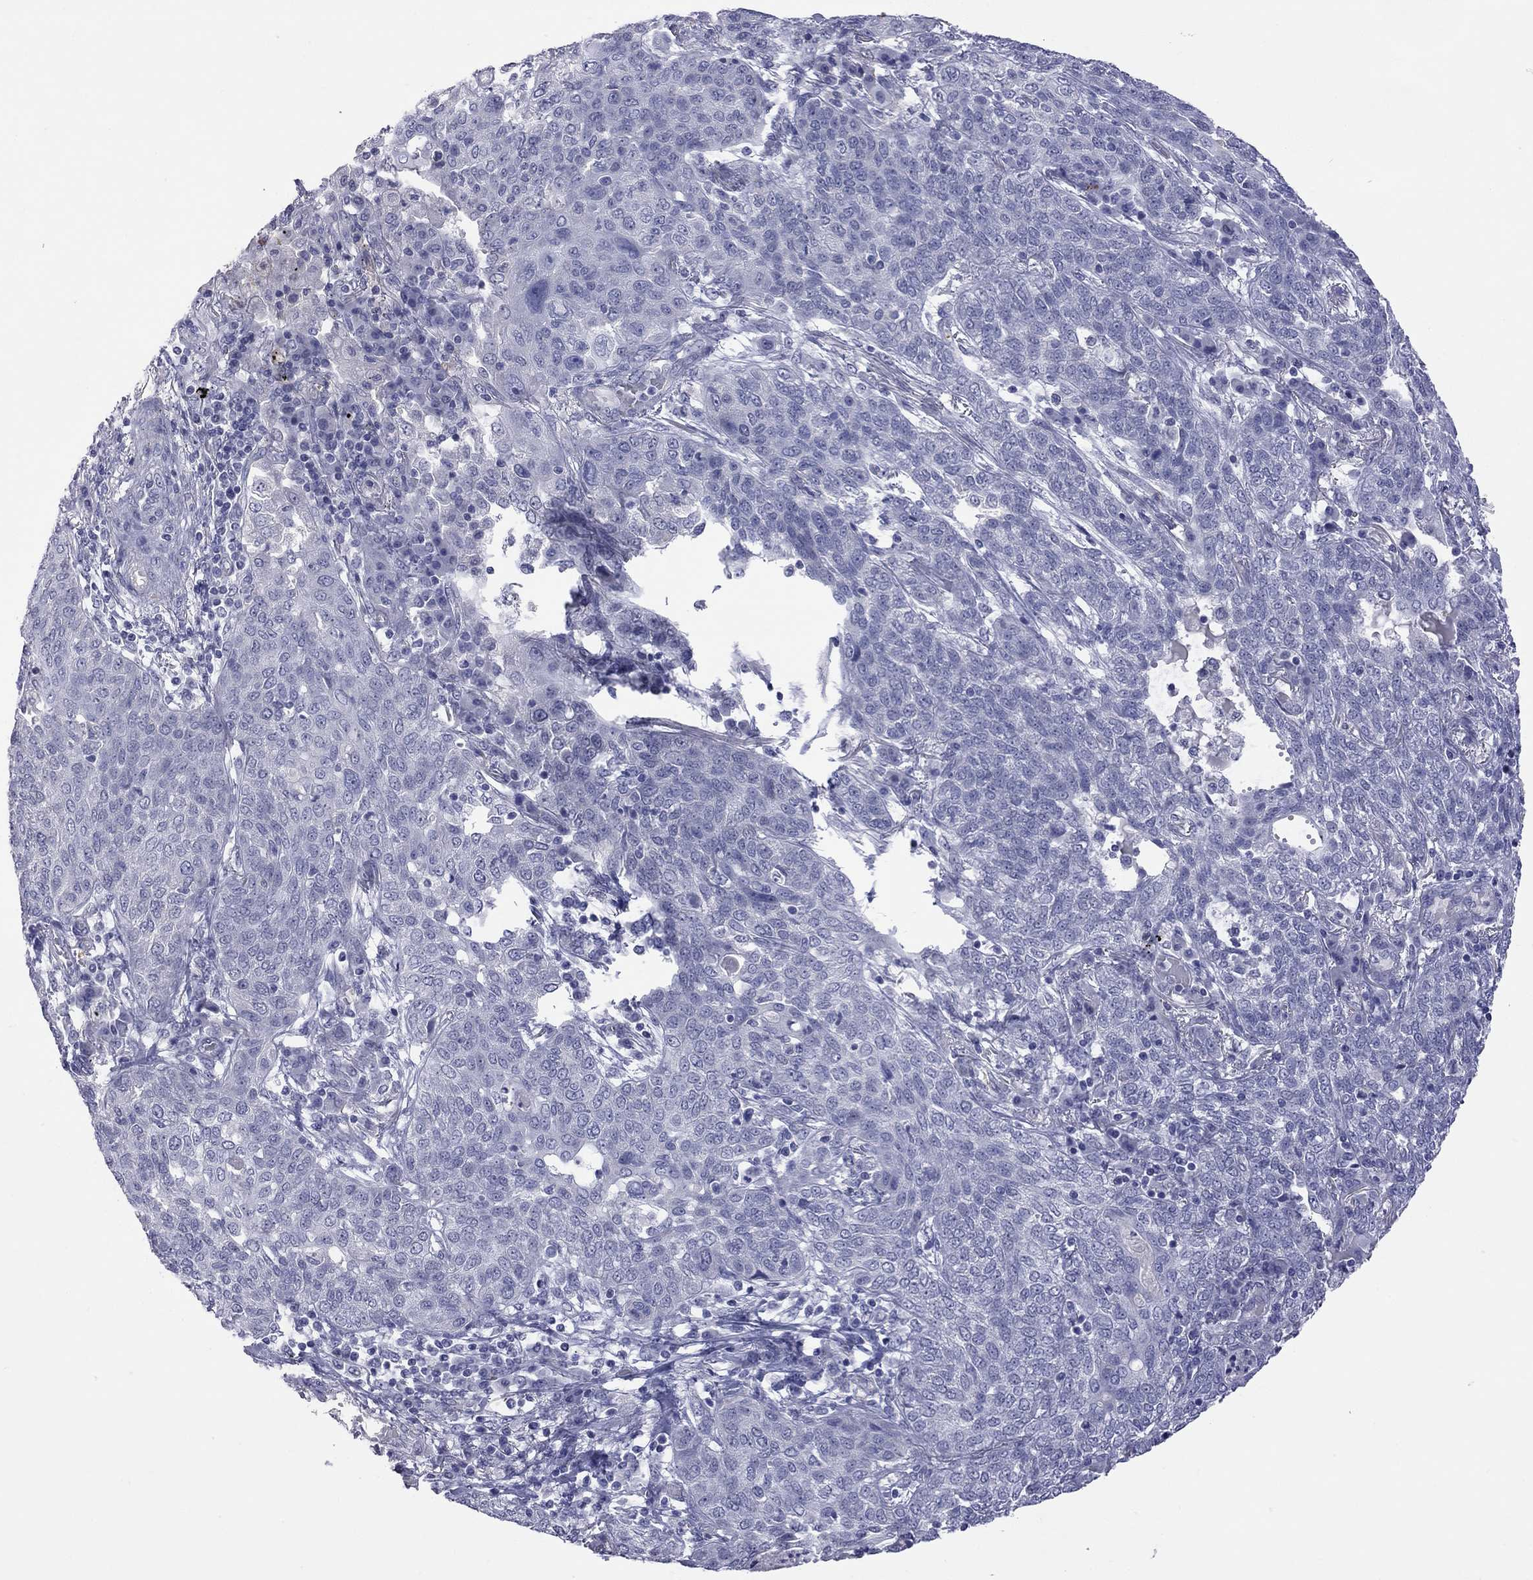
{"staining": {"intensity": "negative", "quantity": "none", "location": "none"}, "tissue": "lung cancer", "cell_type": "Tumor cells", "image_type": "cancer", "snomed": [{"axis": "morphology", "description": "Squamous cell carcinoma, NOS"}, {"axis": "topography", "description": "Lung"}], "caption": "The micrograph shows no staining of tumor cells in squamous cell carcinoma (lung).", "gene": "HYLS1", "patient": {"sex": "female", "age": 70}}